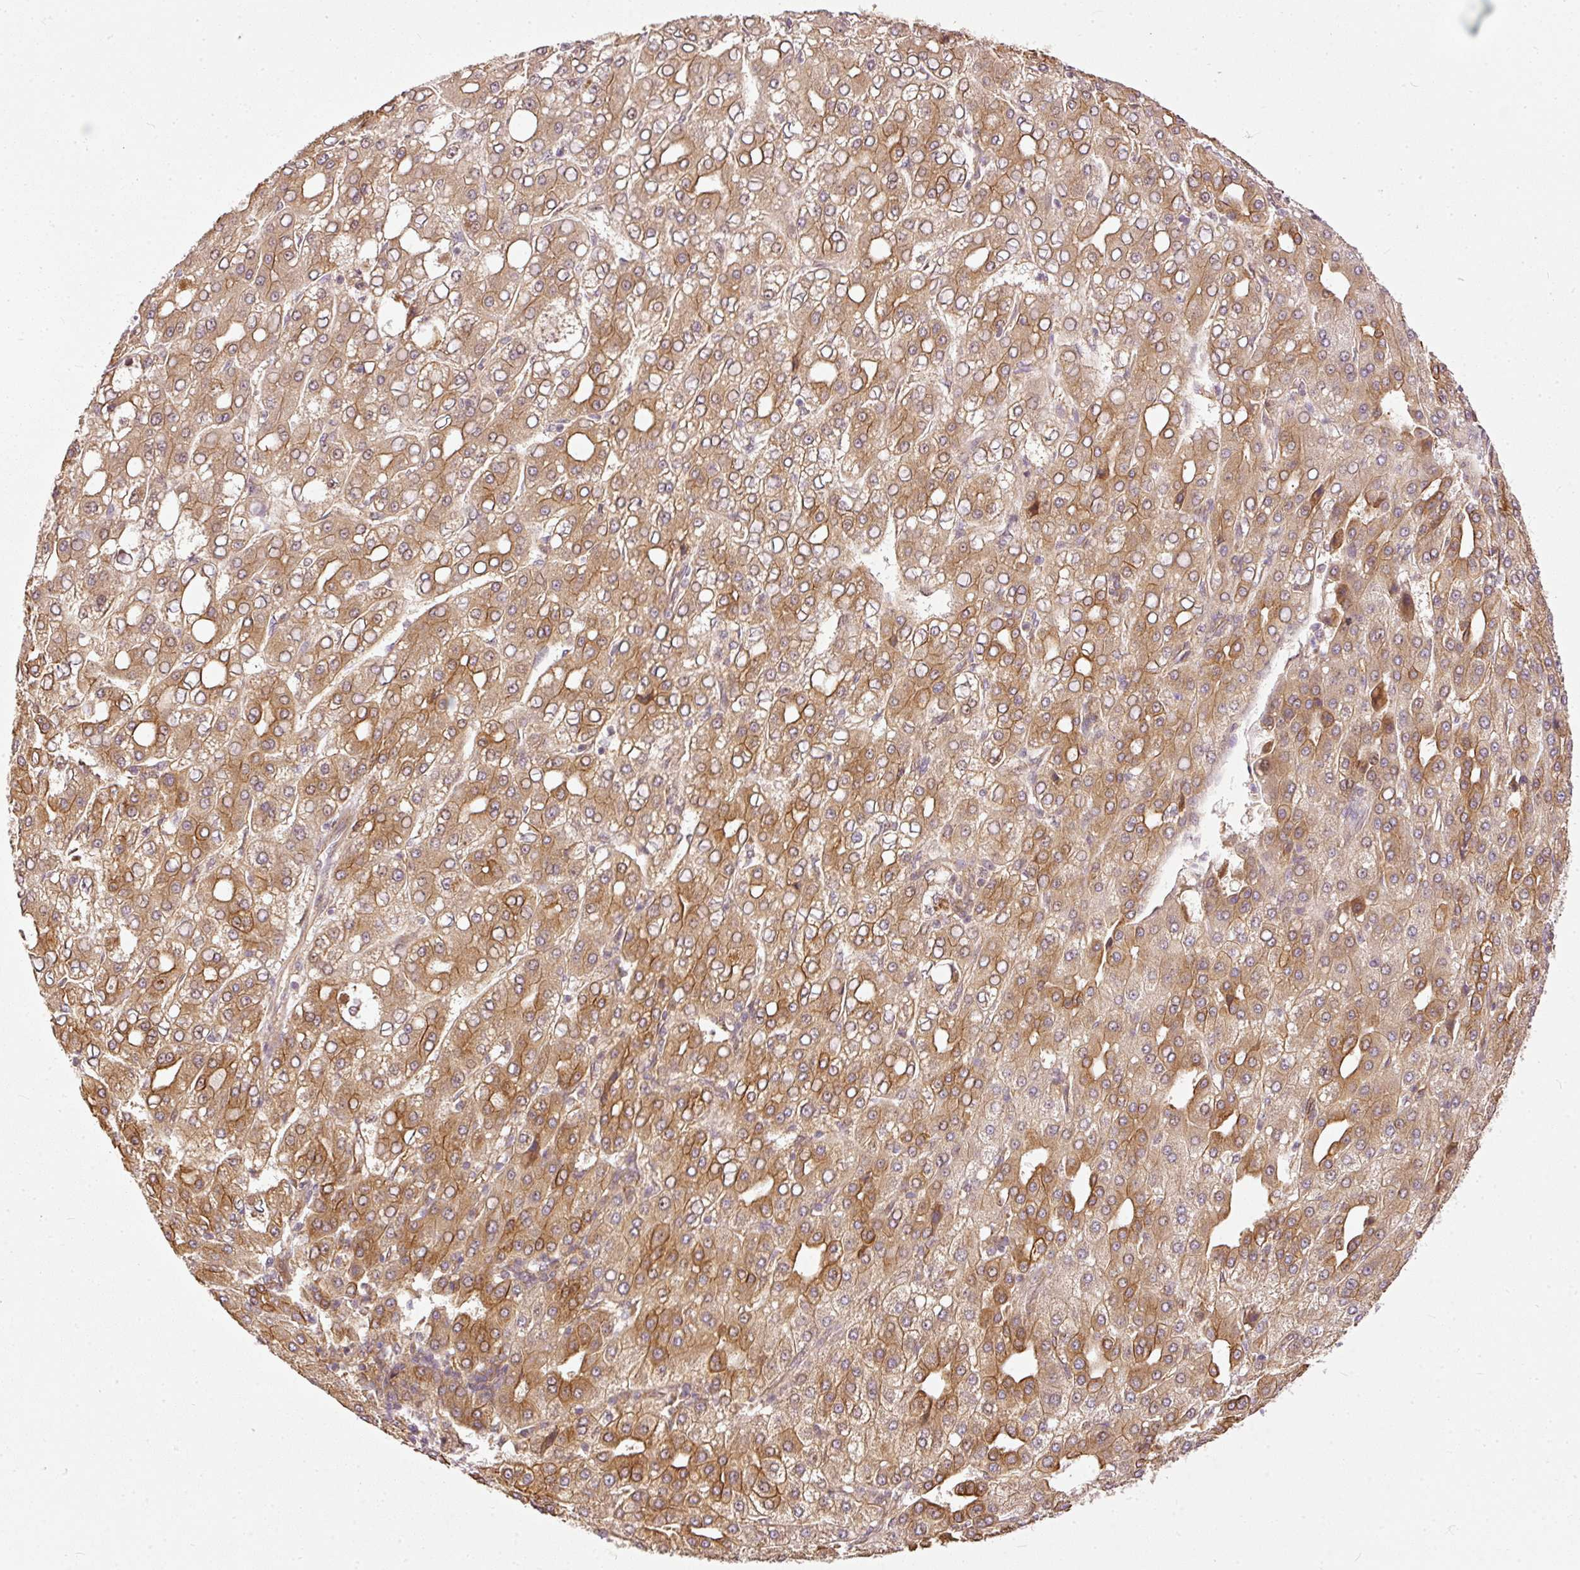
{"staining": {"intensity": "moderate", "quantity": ">75%", "location": "cytoplasmic/membranous"}, "tissue": "liver cancer", "cell_type": "Tumor cells", "image_type": "cancer", "snomed": [{"axis": "morphology", "description": "Carcinoma, Hepatocellular, NOS"}, {"axis": "topography", "description": "Liver"}], "caption": "High-magnification brightfield microscopy of liver cancer stained with DAB (3,3'-diaminobenzidine) (brown) and counterstained with hematoxylin (blue). tumor cells exhibit moderate cytoplasmic/membranous staining is identified in approximately>75% of cells.", "gene": "MIF4GD", "patient": {"sex": "male", "age": 65}}